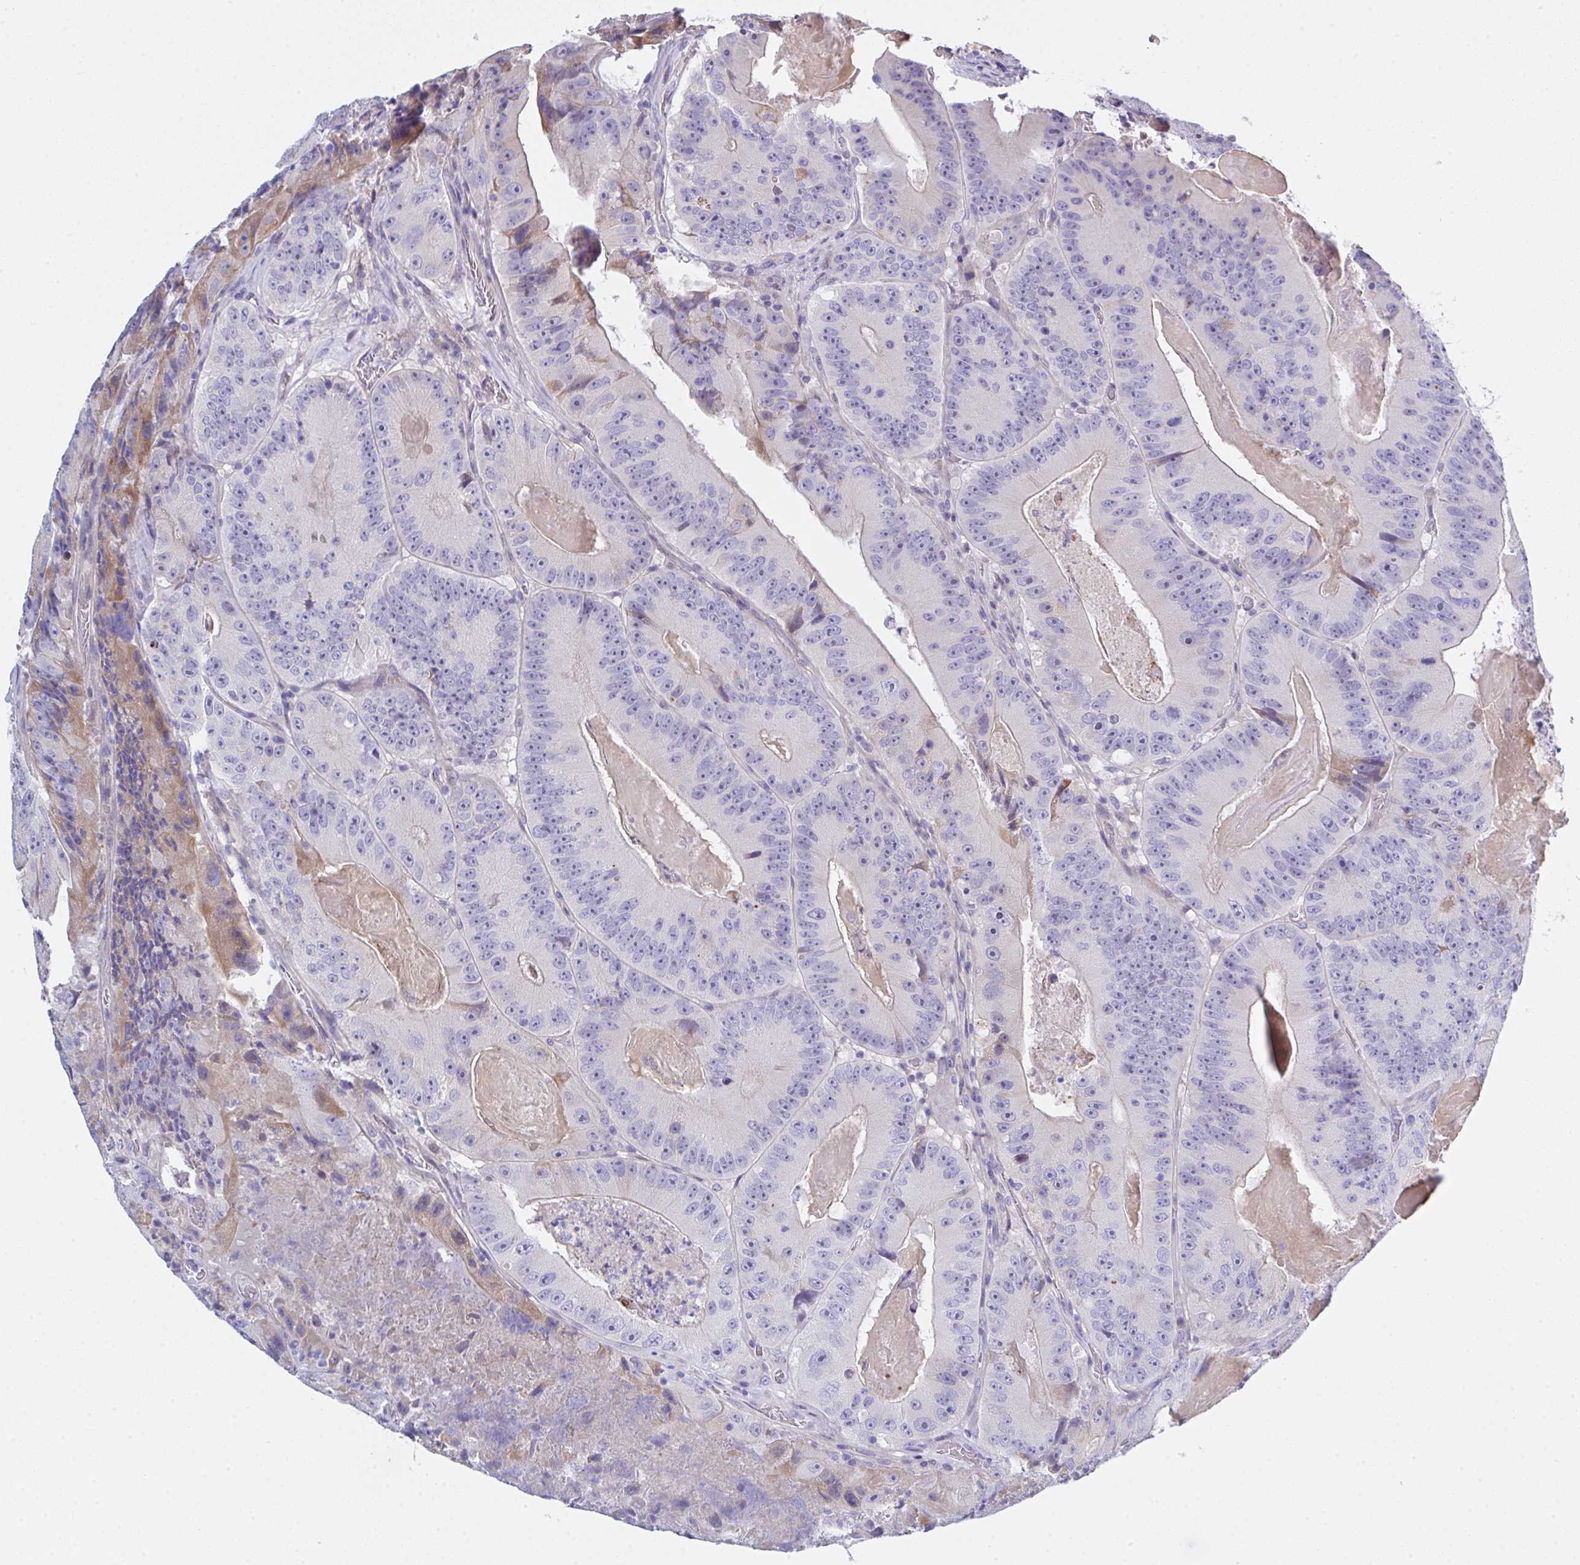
{"staining": {"intensity": "negative", "quantity": "none", "location": "none"}, "tissue": "colorectal cancer", "cell_type": "Tumor cells", "image_type": "cancer", "snomed": [{"axis": "morphology", "description": "Adenocarcinoma, NOS"}, {"axis": "topography", "description": "Colon"}], "caption": "There is no significant positivity in tumor cells of adenocarcinoma (colorectal).", "gene": "FBXO47", "patient": {"sex": "female", "age": 86}}